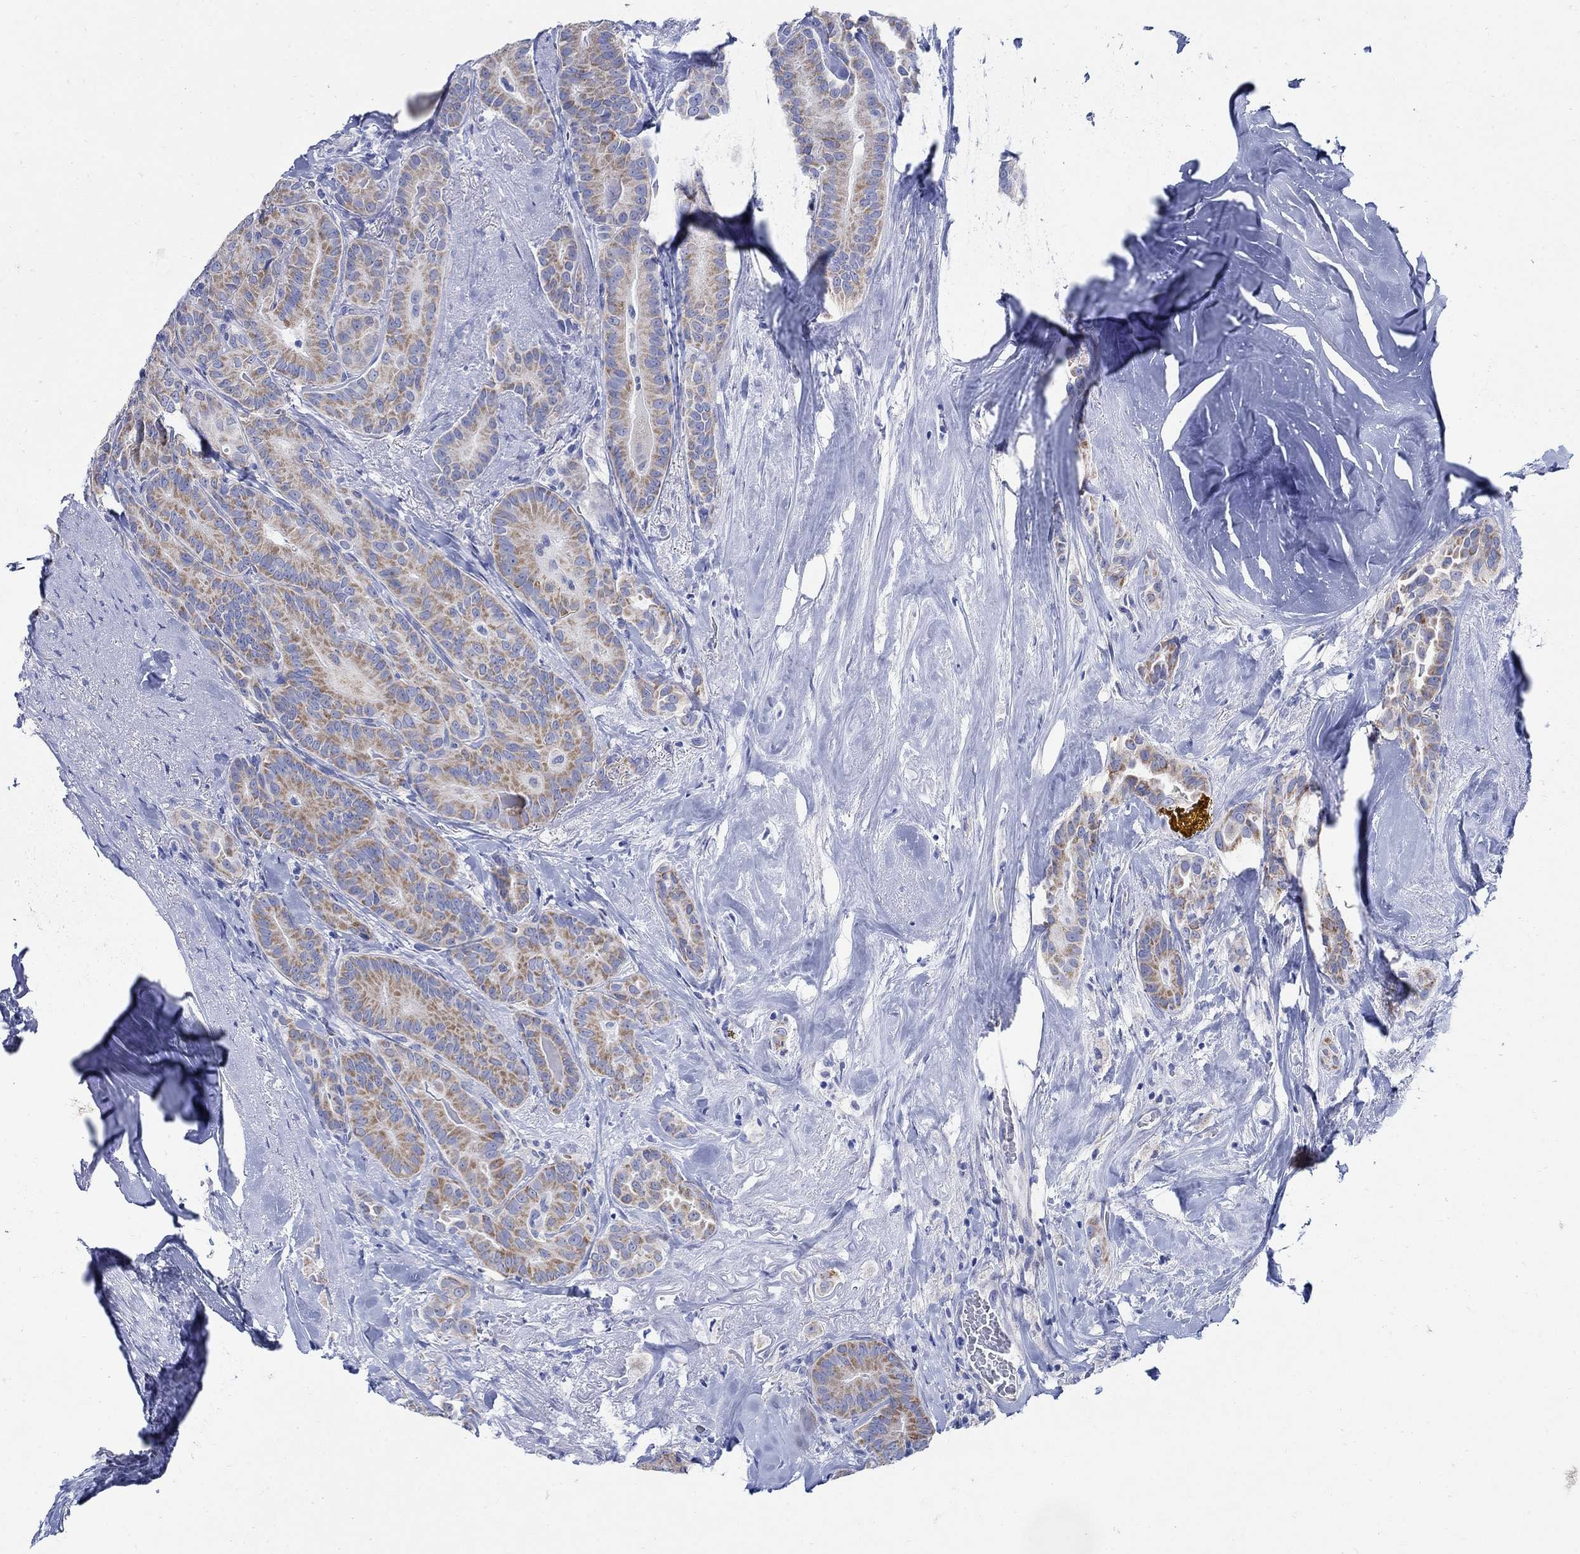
{"staining": {"intensity": "moderate", "quantity": ">75%", "location": "cytoplasmic/membranous"}, "tissue": "thyroid cancer", "cell_type": "Tumor cells", "image_type": "cancer", "snomed": [{"axis": "morphology", "description": "Papillary adenocarcinoma, NOS"}, {"axis": "topography", "description": "Thyroid gland"}], "caption": "Immunohistochemical staining of papillary adenocarcinoma (thyroid) exhibits moderate cytoplasmic/membranous protein positivity in approximately >75% of tumor cells. The staining was performed using DAB (3,3'-diaminobenzidine) to visualize the protein expression in brown, while the nuclei were stained in blue with hematoxylin (Magnification: 20x).", "gene": "ZDHHC14", "patient": {"sex": "male", "age": 61}}